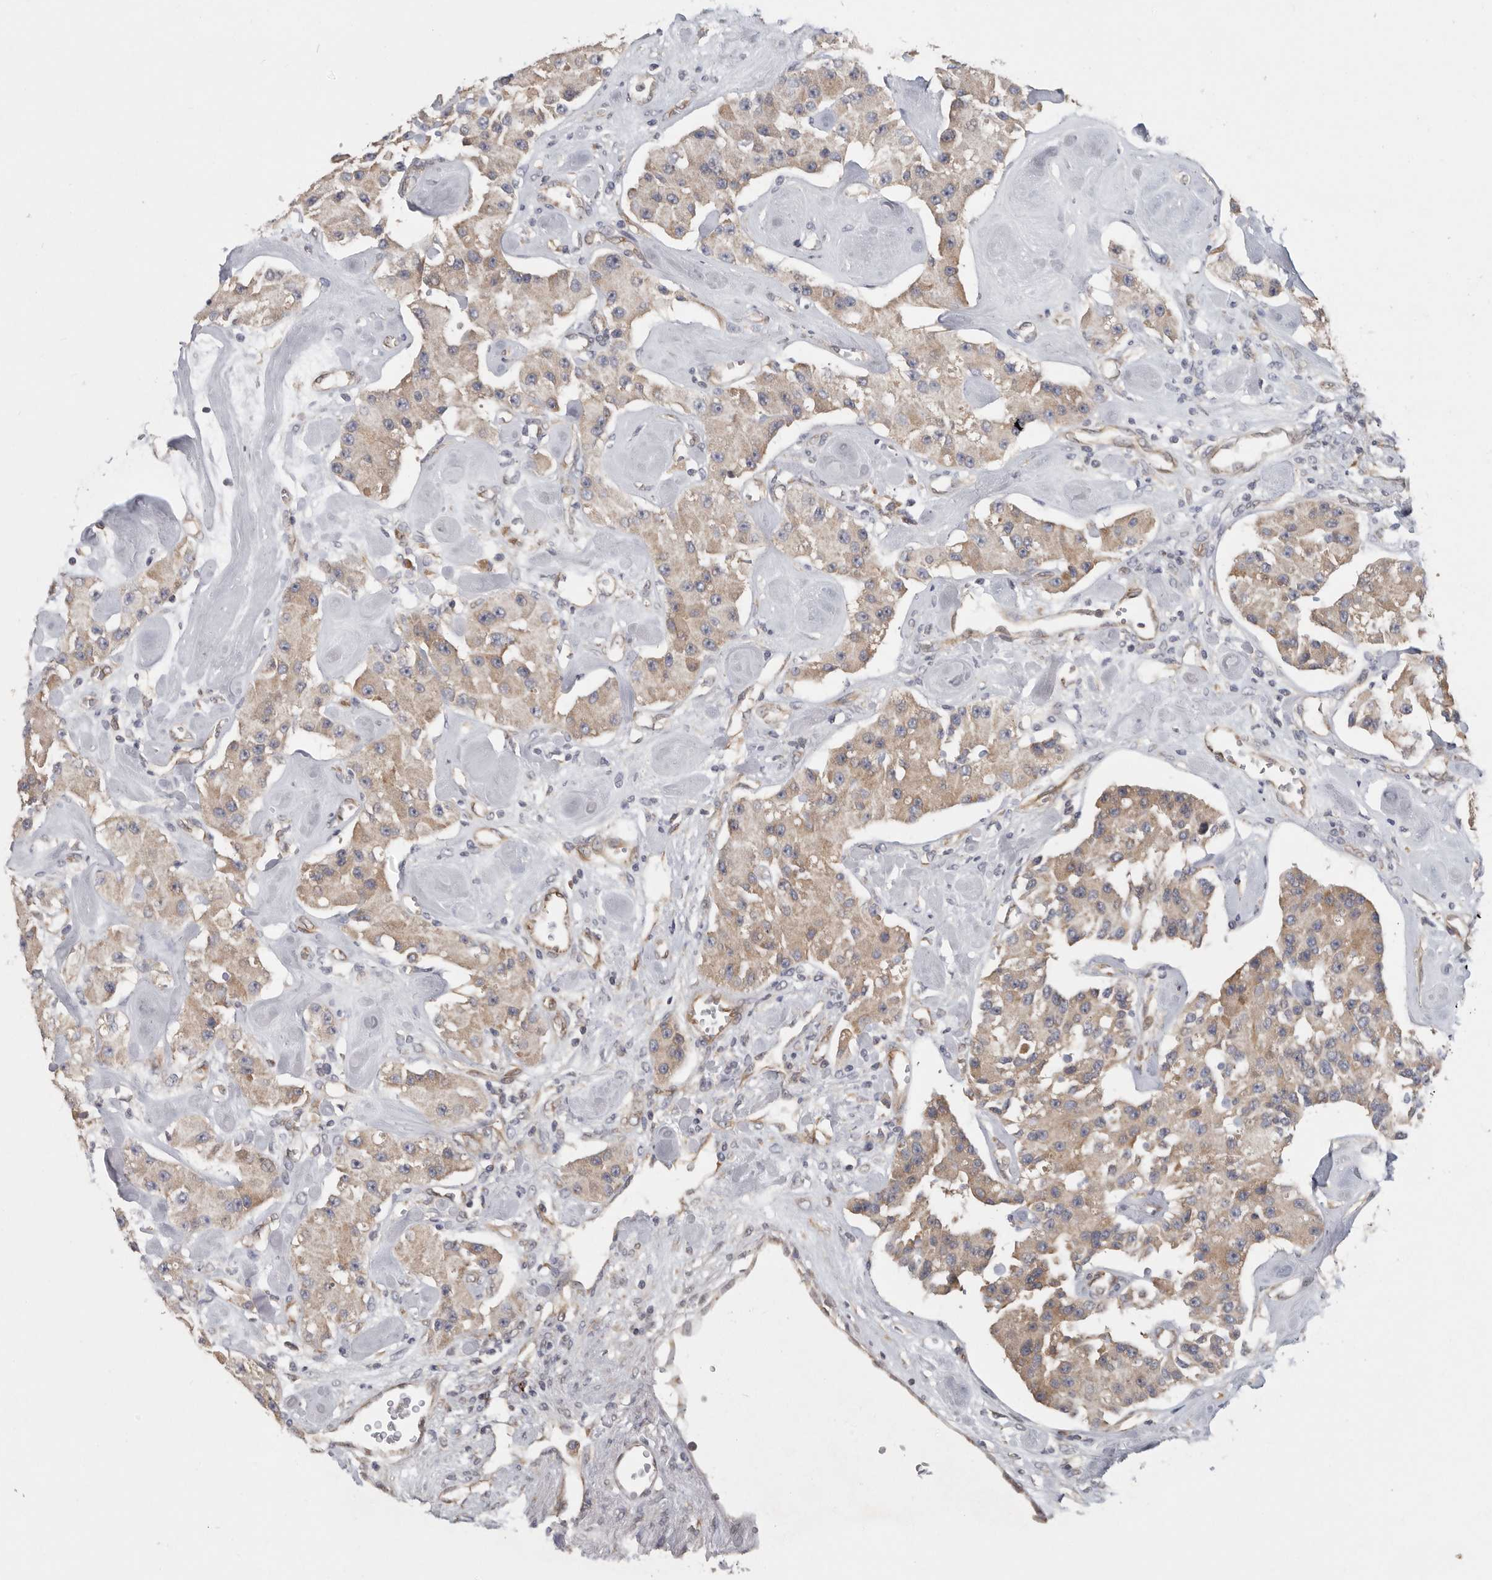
{"staining": {"intensity": "weak", "quantity": ">75%", "location": "cytoplasmic/membranous"}, "tissue": "carcinoid", "cell_type": "Tumor cells", "image_type": "cancer", "snomed": [{"axis": "morphology", "description": "Carcinoid, malignant, NOS"}, {"axis": "topography", "description": "Pancreas"}], "caption": "DAB immunohistochemical staining of human carcinoid exhibits weak cytoplasmic/membranous protein staining in approximately >75% of tumor cells.", "gene": "BCAP29", "patient": {"sex": "male", "age": 41}}